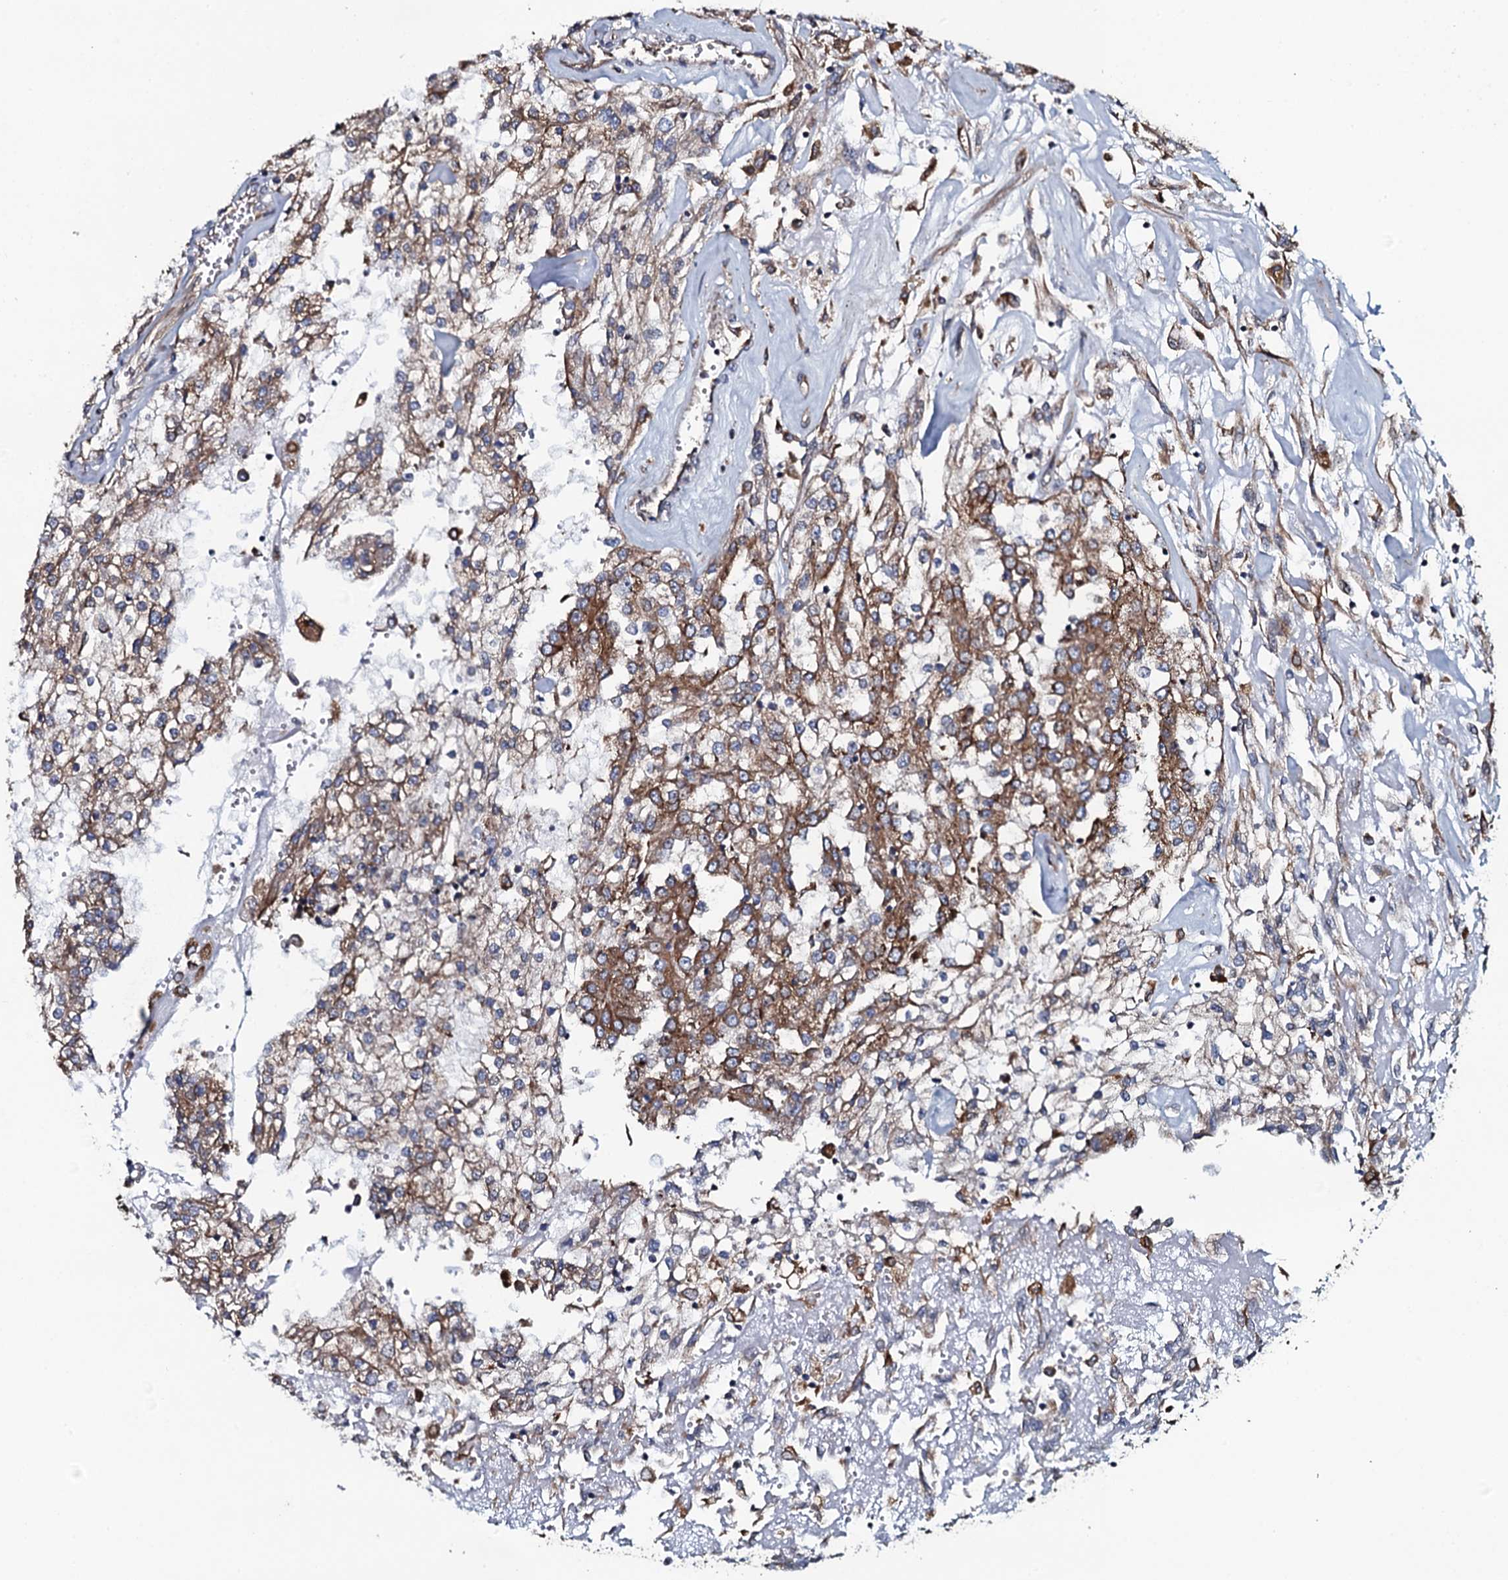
{"staining": {"intensity": "strong", "quantity": "25%-75%", "location": "cytoplasmic/membranous"}, "tissue": "renal cancer", "cell_type": "Tumor cells", "image_type": "cancer", "snomed": [{"axis": "morphology", "description": "Adenocarcinoma, NOS"}, {"axis": "topography", "description": "Kidney"}], "caption": "Human adenocarcinoma (renal) stained for a protein (brown) shows strong cytoplasmic/membranous positive positivity in approximately 25%-75% of tumor cells.", "gene": "TMEM151A", "patient": {"sex": "female", "age": 52}}